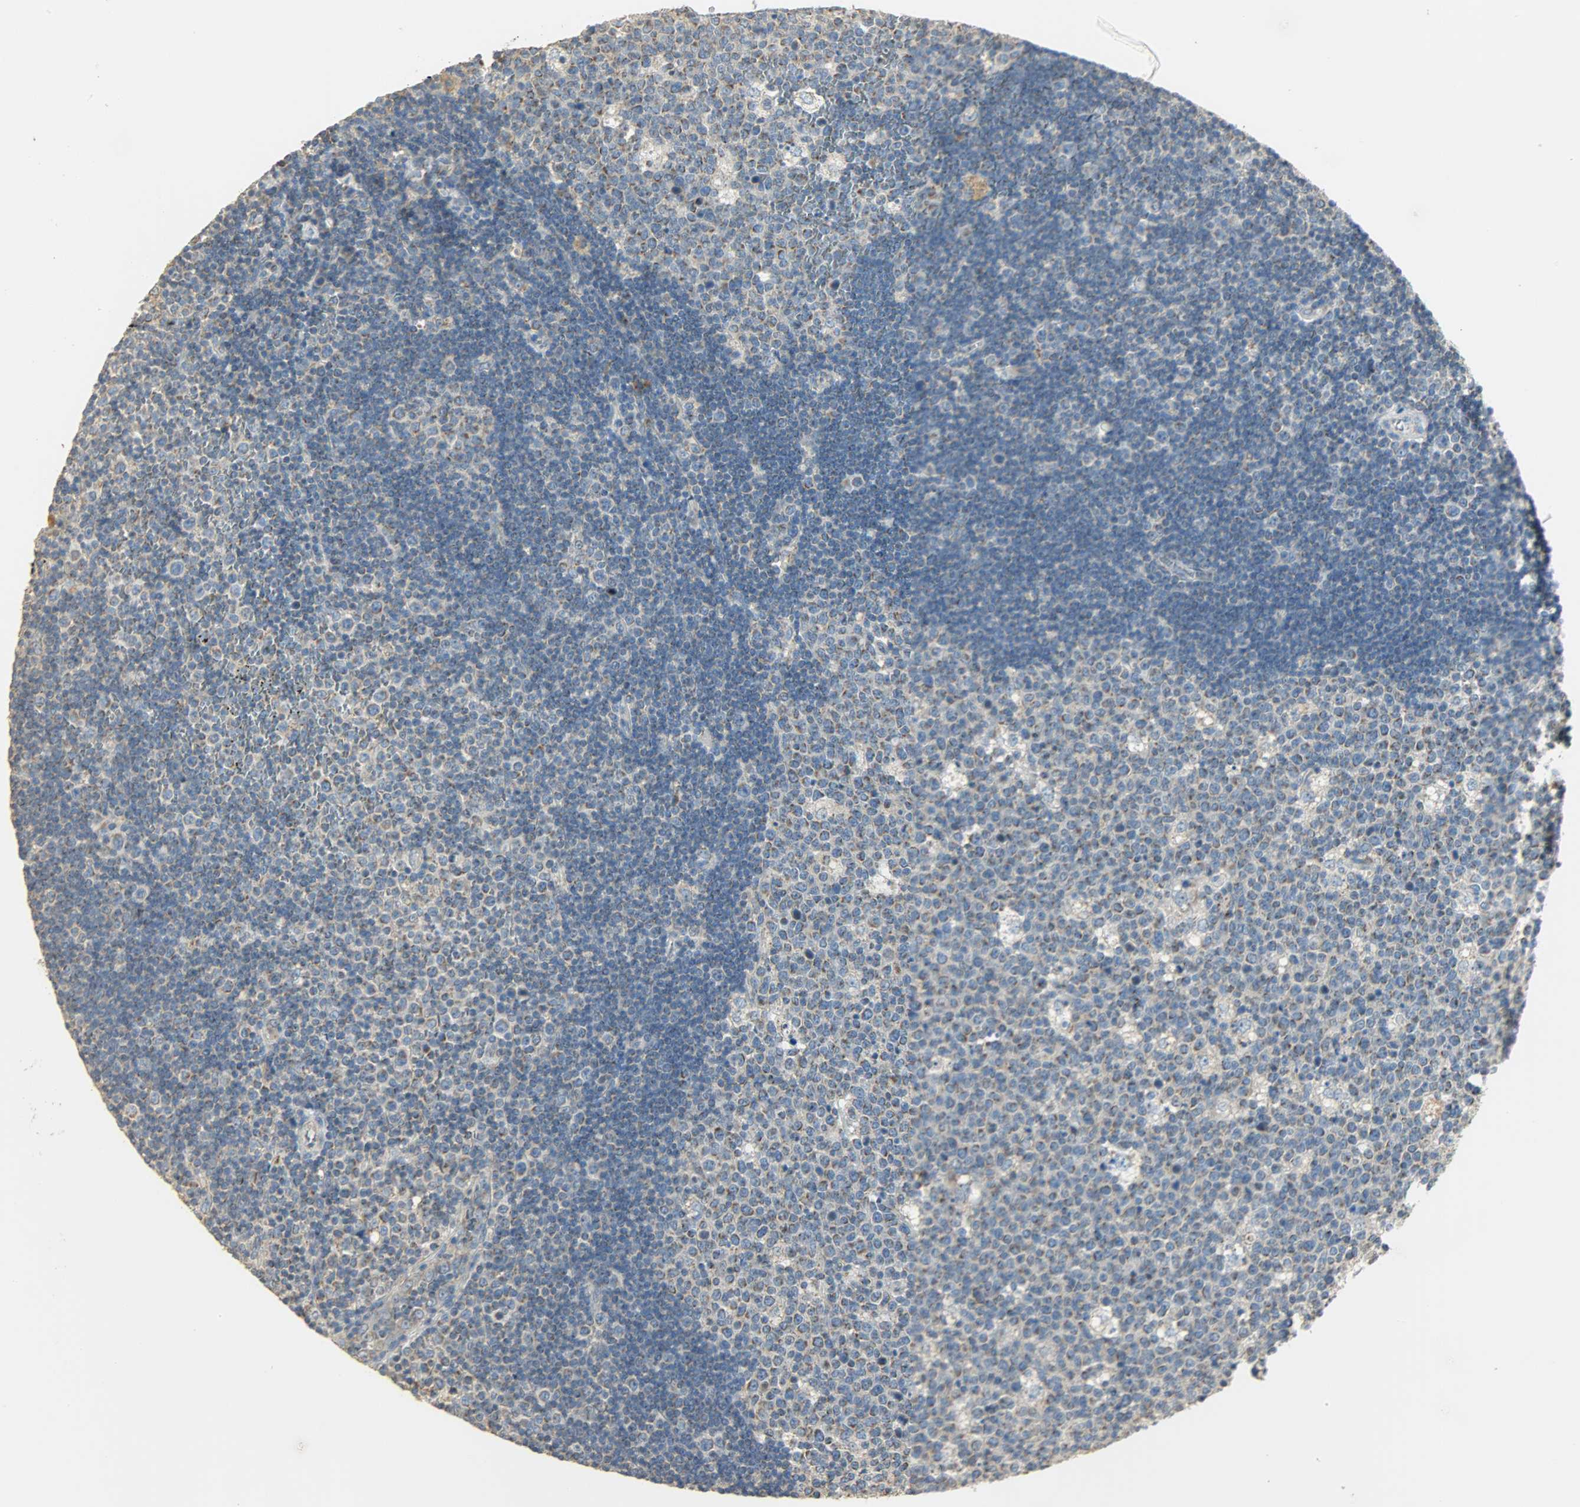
{"staining": {"intensity": "weak", "quantity": "<25%", "location": "cytoplasmic/membranous"}, "tissue": "lymph node", "cell_type": "Germinal center cells", "image_type": "normal", "snomed": [{"axis": "morphology", "description": "Normal tissue, NOS"}, {"axis": "topography", "description": "Lymph node"}, {"axis": "topography", "description": "Salivary gland"}], "caption": "This is a micrograph of immunohistochemistry (IHC) staining of normal lymph node, which shows no positivity in germinal center cells. The staining was performed using DAB (3,3'-diaminobenzidine) to visualize the protein expression in brown, while the nuclei were stained in blue with hematoxylin (Magnification: 20x).", "gene": "NNT", "patient": {"sex": "male", "age": 8}}